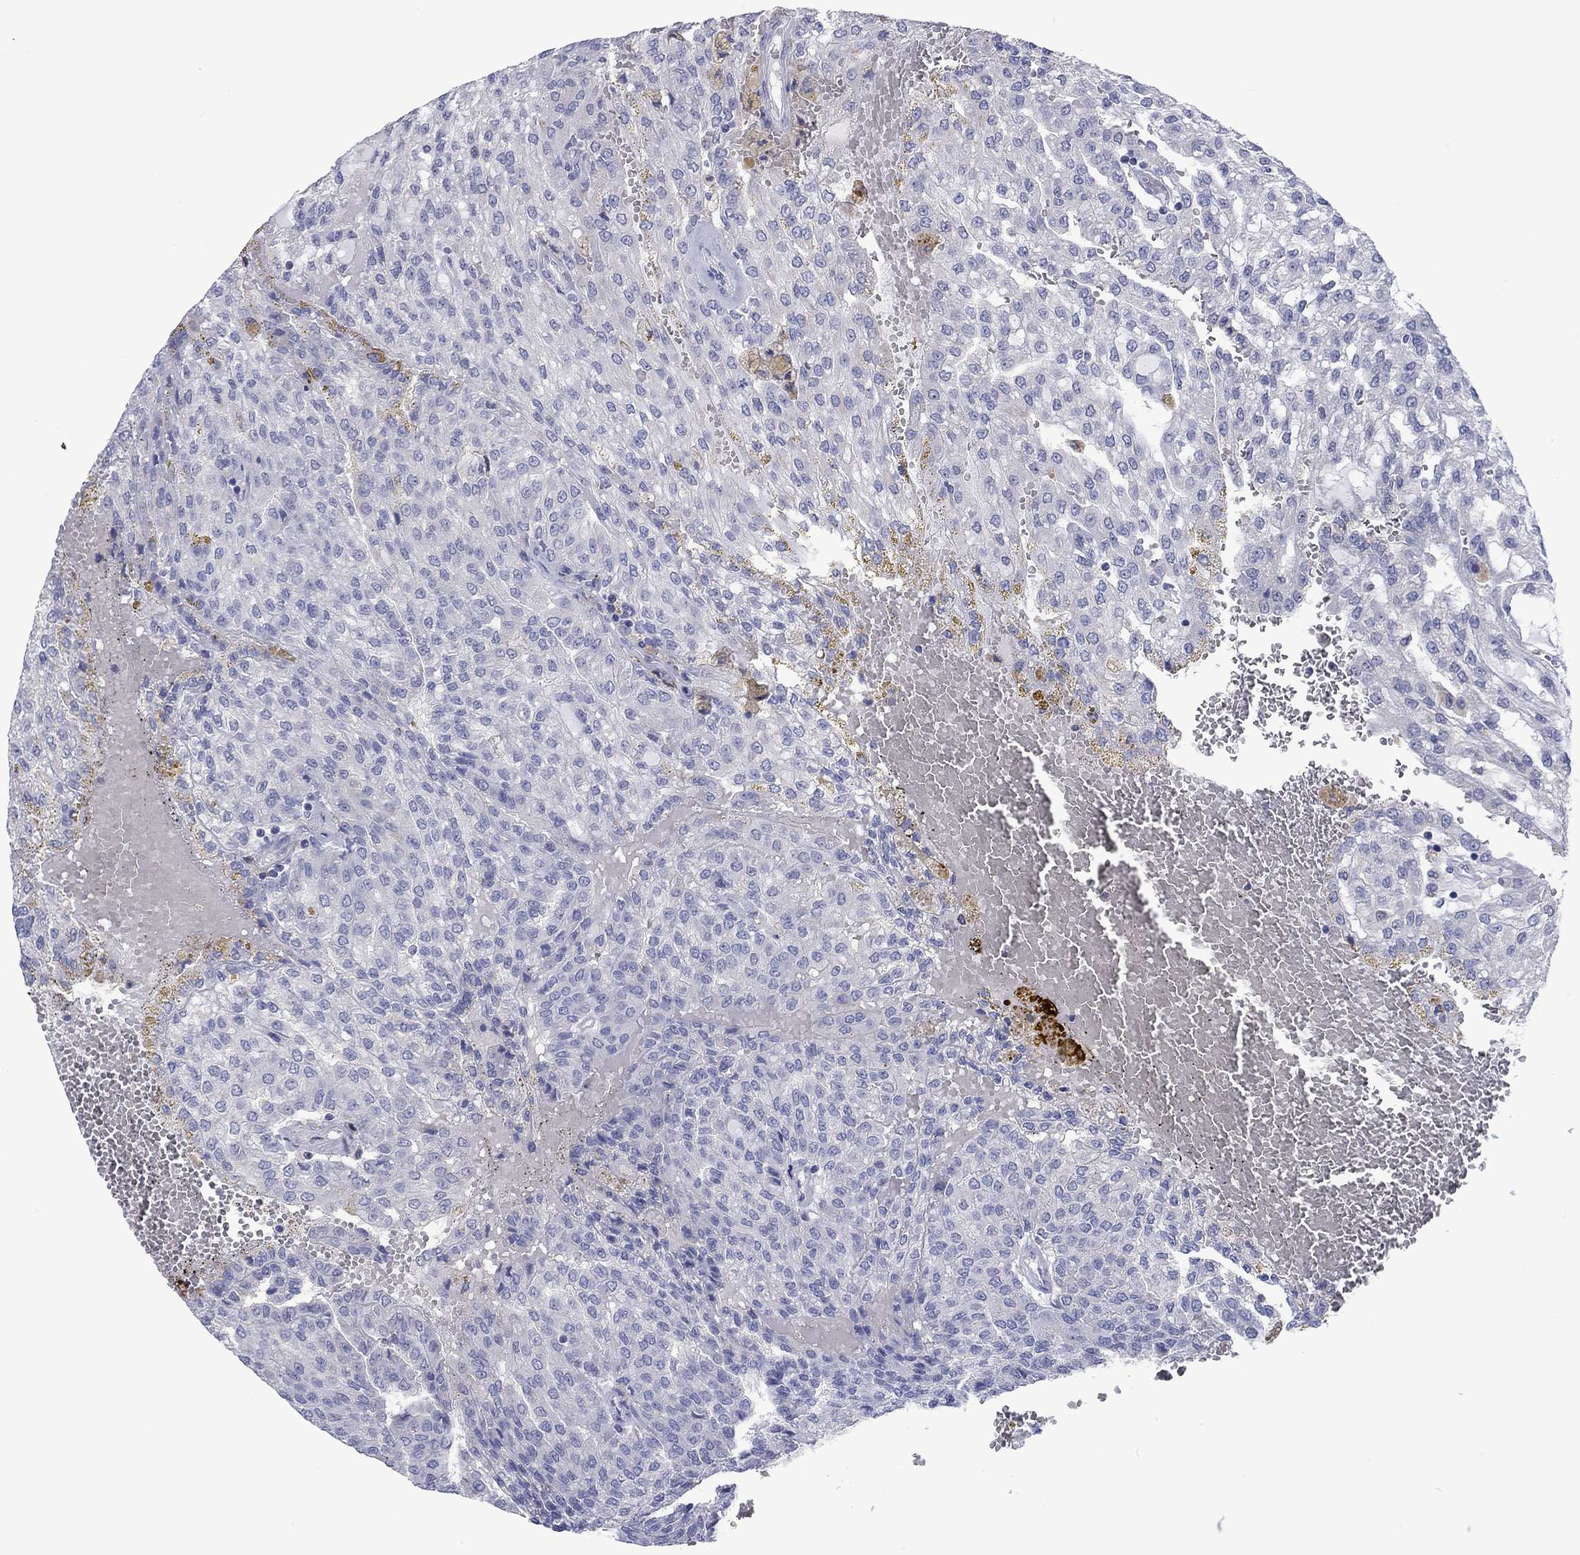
{"staining": {"intensity": "negative", "quantity": "none", "location": "none"}, "tissue": "renal cancer", "cell_type": "Tumor cells", "image_type": "cancer", "snomed": [{"axis": "morphology", "description": "Adenocarcinoma, NOS"}, {"axis": "topography", "description": "Kidney"}], "caption": "Tumor cells are negative for protein expression in human renal adenocarcinoma. The staining is performed using DAB (3,3'-diaminobenzidine) brown chromogen with nuclei counter-stained in using hematoxylin.", "gene": "FER1L6", "patient": {"sex": "male", "age": 63}}